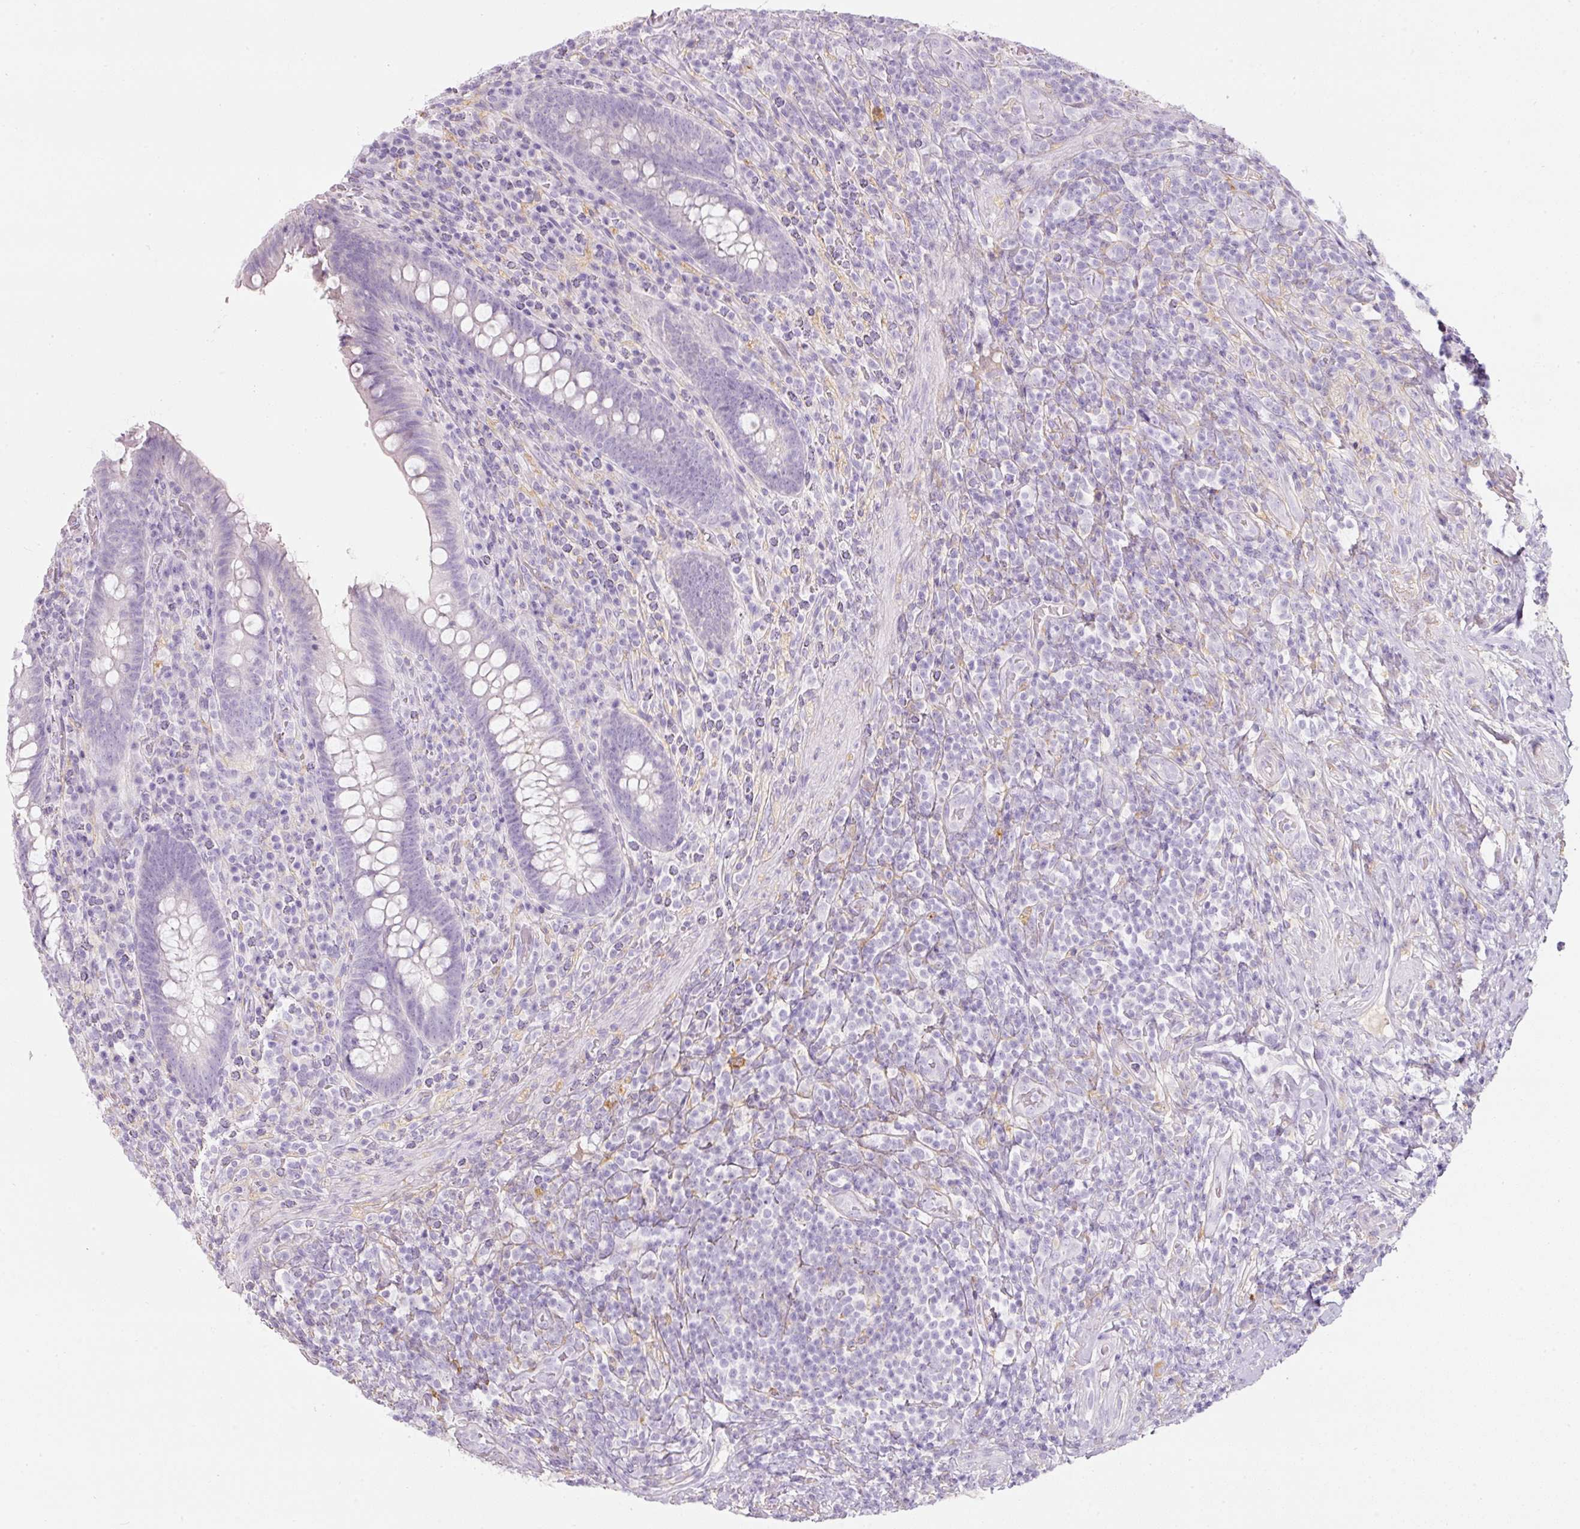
{"staining": {"intensity": "negative", "quantity": "none", "location": "none"}, "tissue": "appendix", "cell_type": "Glandular cells", "image_type": "normal", "snomed": [{"axis": "morphology", "description": "Normal tissue, NOS"}, {"axis": "topography", "description": "Appendix"}], "caption": "Immunohistochemical staining of benign appendix shows no significant expression in glandular cells. (Brightfield microscopy of DAB IHC at high magnification).", "gene": "DNM1", "patient": {"sex": "female", "age": 43}}